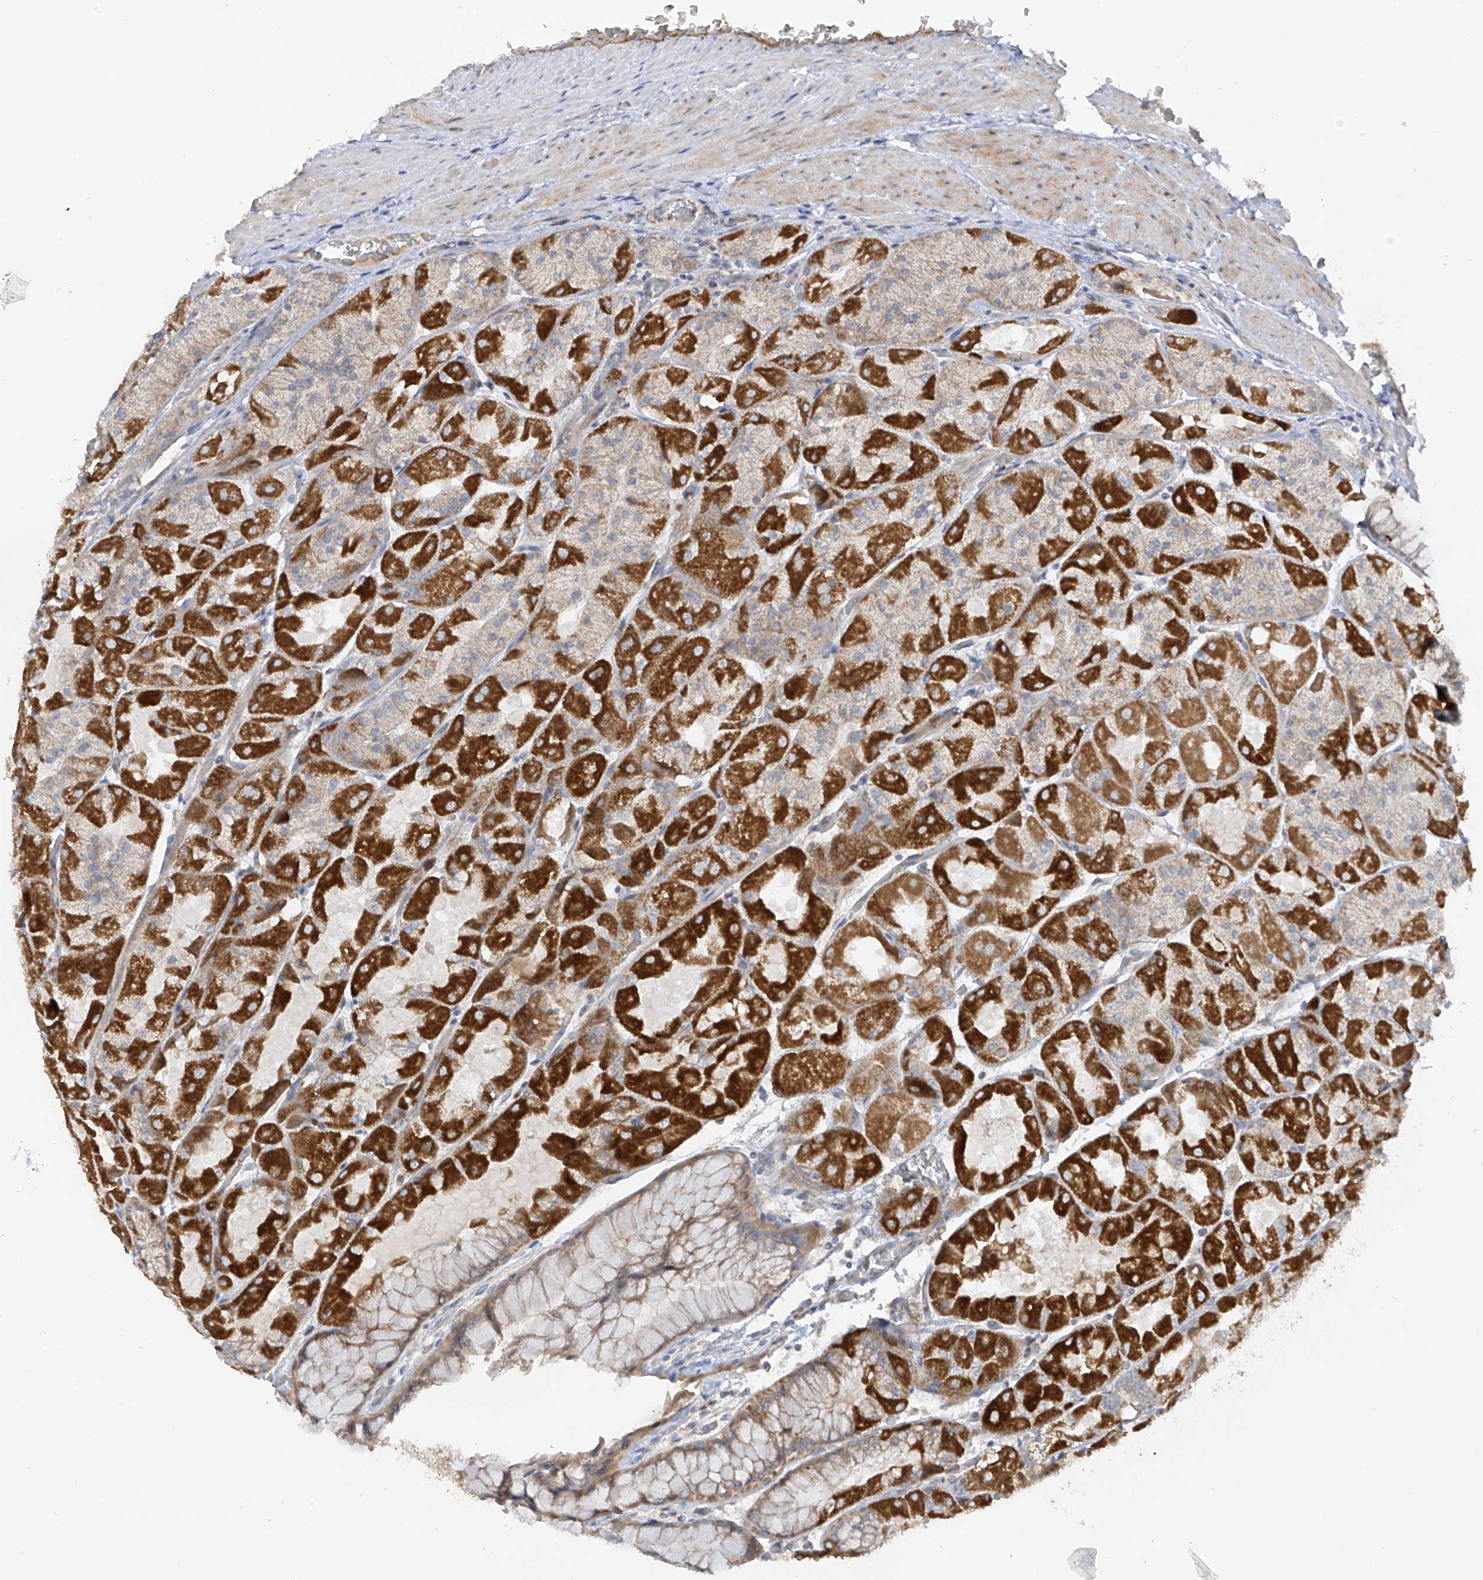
{"staining": {"intensity": "strong", "quantity": "25%-75%", "location": "cytoplasmic/membranous"}, "tissue": "stomach", "cell_type": "Glandular cells", "image_type": "normal", "snomed": [{"axis": "morphology", "description": "Normal tissue, NOS"}, {"axis": "topography", "description": "Stomach"}], "caption": "IHC micrograph of normal human stomach stained for a protein (brown), which shows high levels of strong cytoplasmic/membranous expression in approximately 25%-75% of glandular cells.", "gene": "METTL18", "patient": {"sex": "female", "age": 61}}